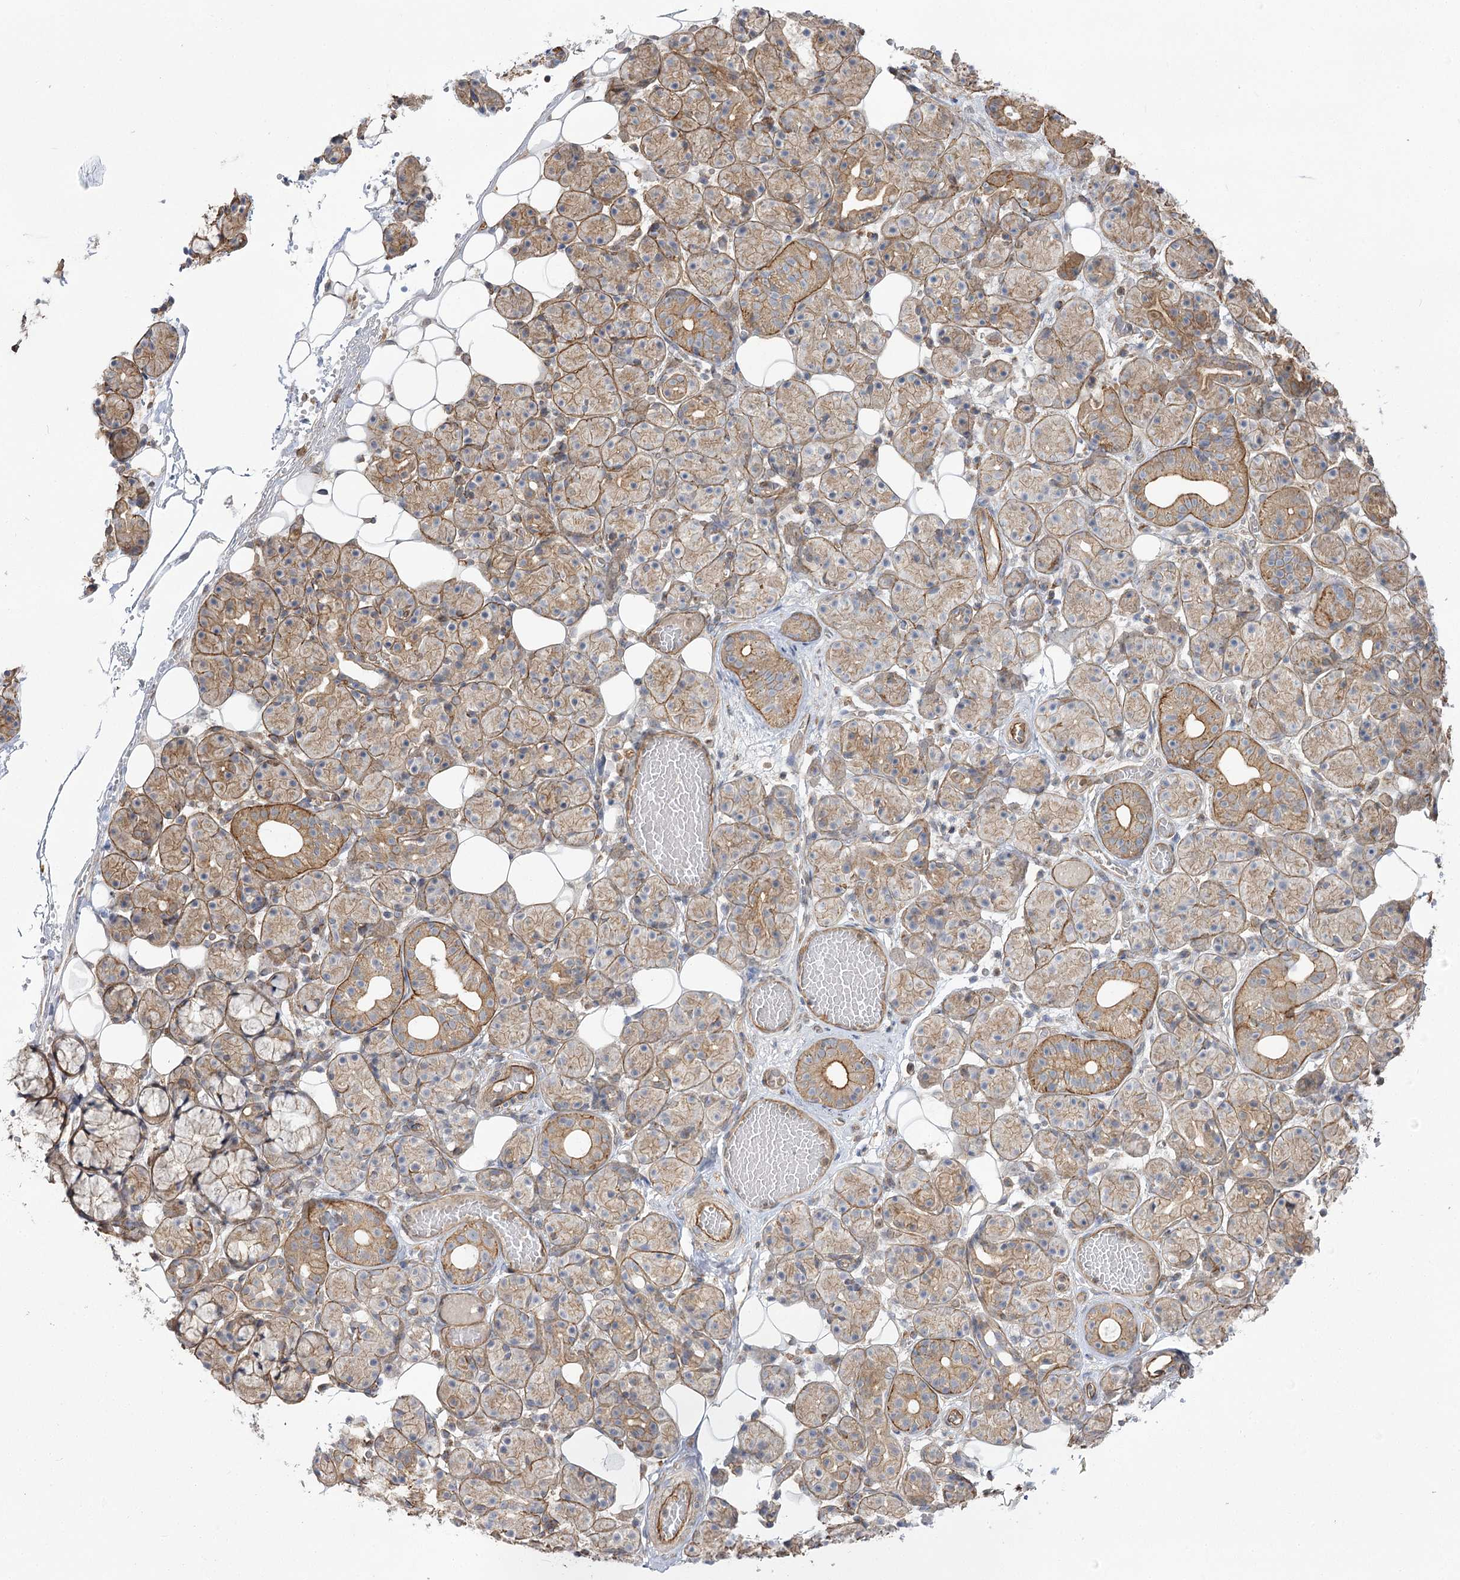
{"staining": {"intensity": "moderate", "quantity": ">75%", "location": "cytoplasmic/membranous"}, "tissue": "salivary gland", "cell_type": "Glandular cells", "image_type": "normal", "snomed": [{"axis": "morphology", "description": "Normal tissue, NOS"}, {"axis": "topography", "description": "Salivary gland"}], "caption": "Brown immunohistochemical staining in unremarkable human salivary gland displays moderate cytoplasmic/membranous staining in approximately >75% of glandular cells. (DAB IHC with brightfield microscopy, high magnification).", "gene": "SH3BP5L", "patient": {"sex": "male", "age": 63}}